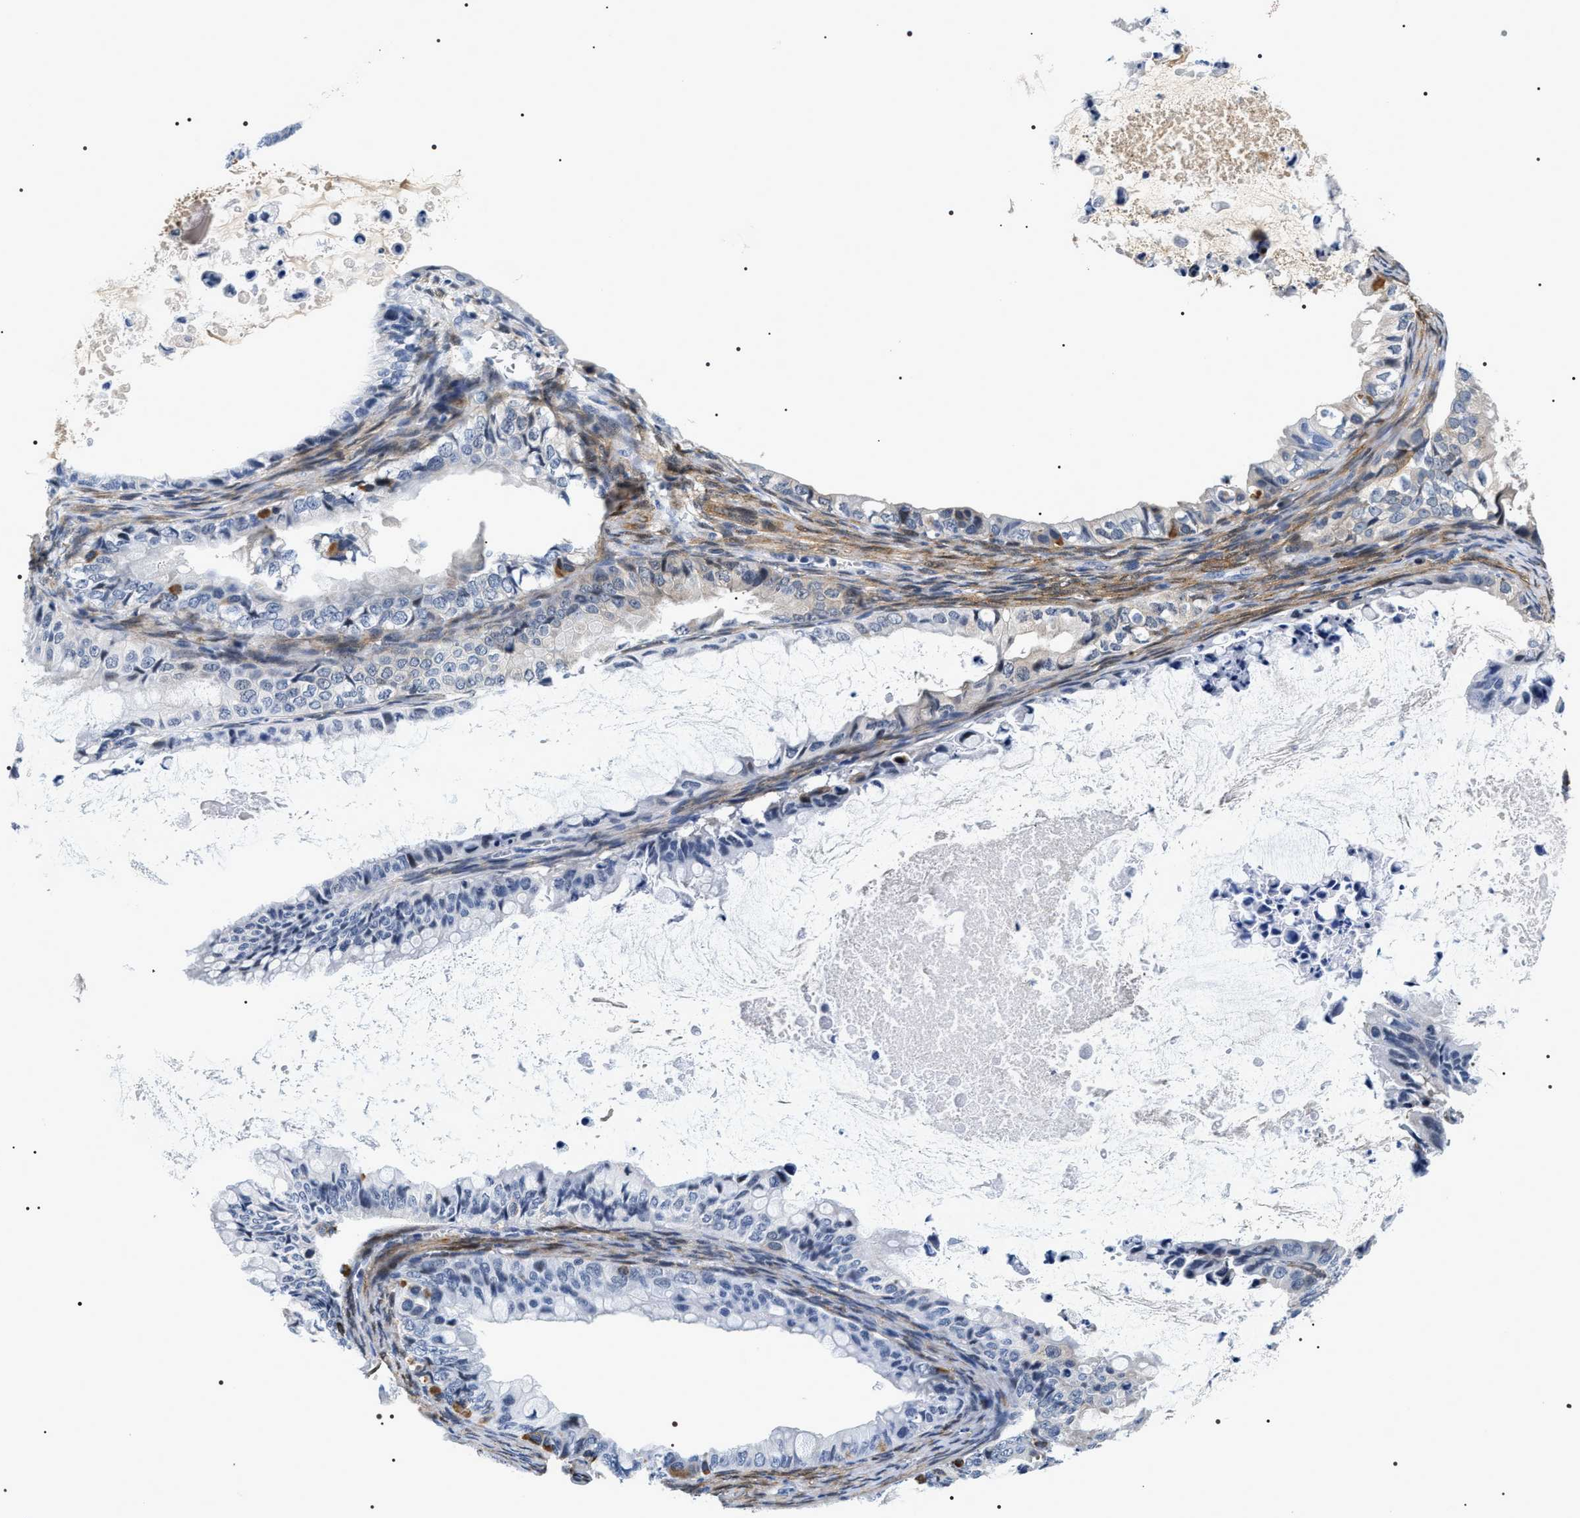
{"staining": {"intensity": "negative", "quantity": "none", "location": "none"}, "tissue": "ovarian cancer", "cell_type": "Tumor cells", "image_type": "cancer", "snomed": [{"axis": "morphology", "description": "Cystadenocarcinoma, mucinous, NOS"}, {"axis": "topography", "description": "Ovary"}], "caption": "Human mucinous cystadenocarcinoma (ovarian) stained for a protein using IHC reveals no positivity in tumor cells.", "gene": "BAG2", "patient": {"sex": "female", "age": 80}}